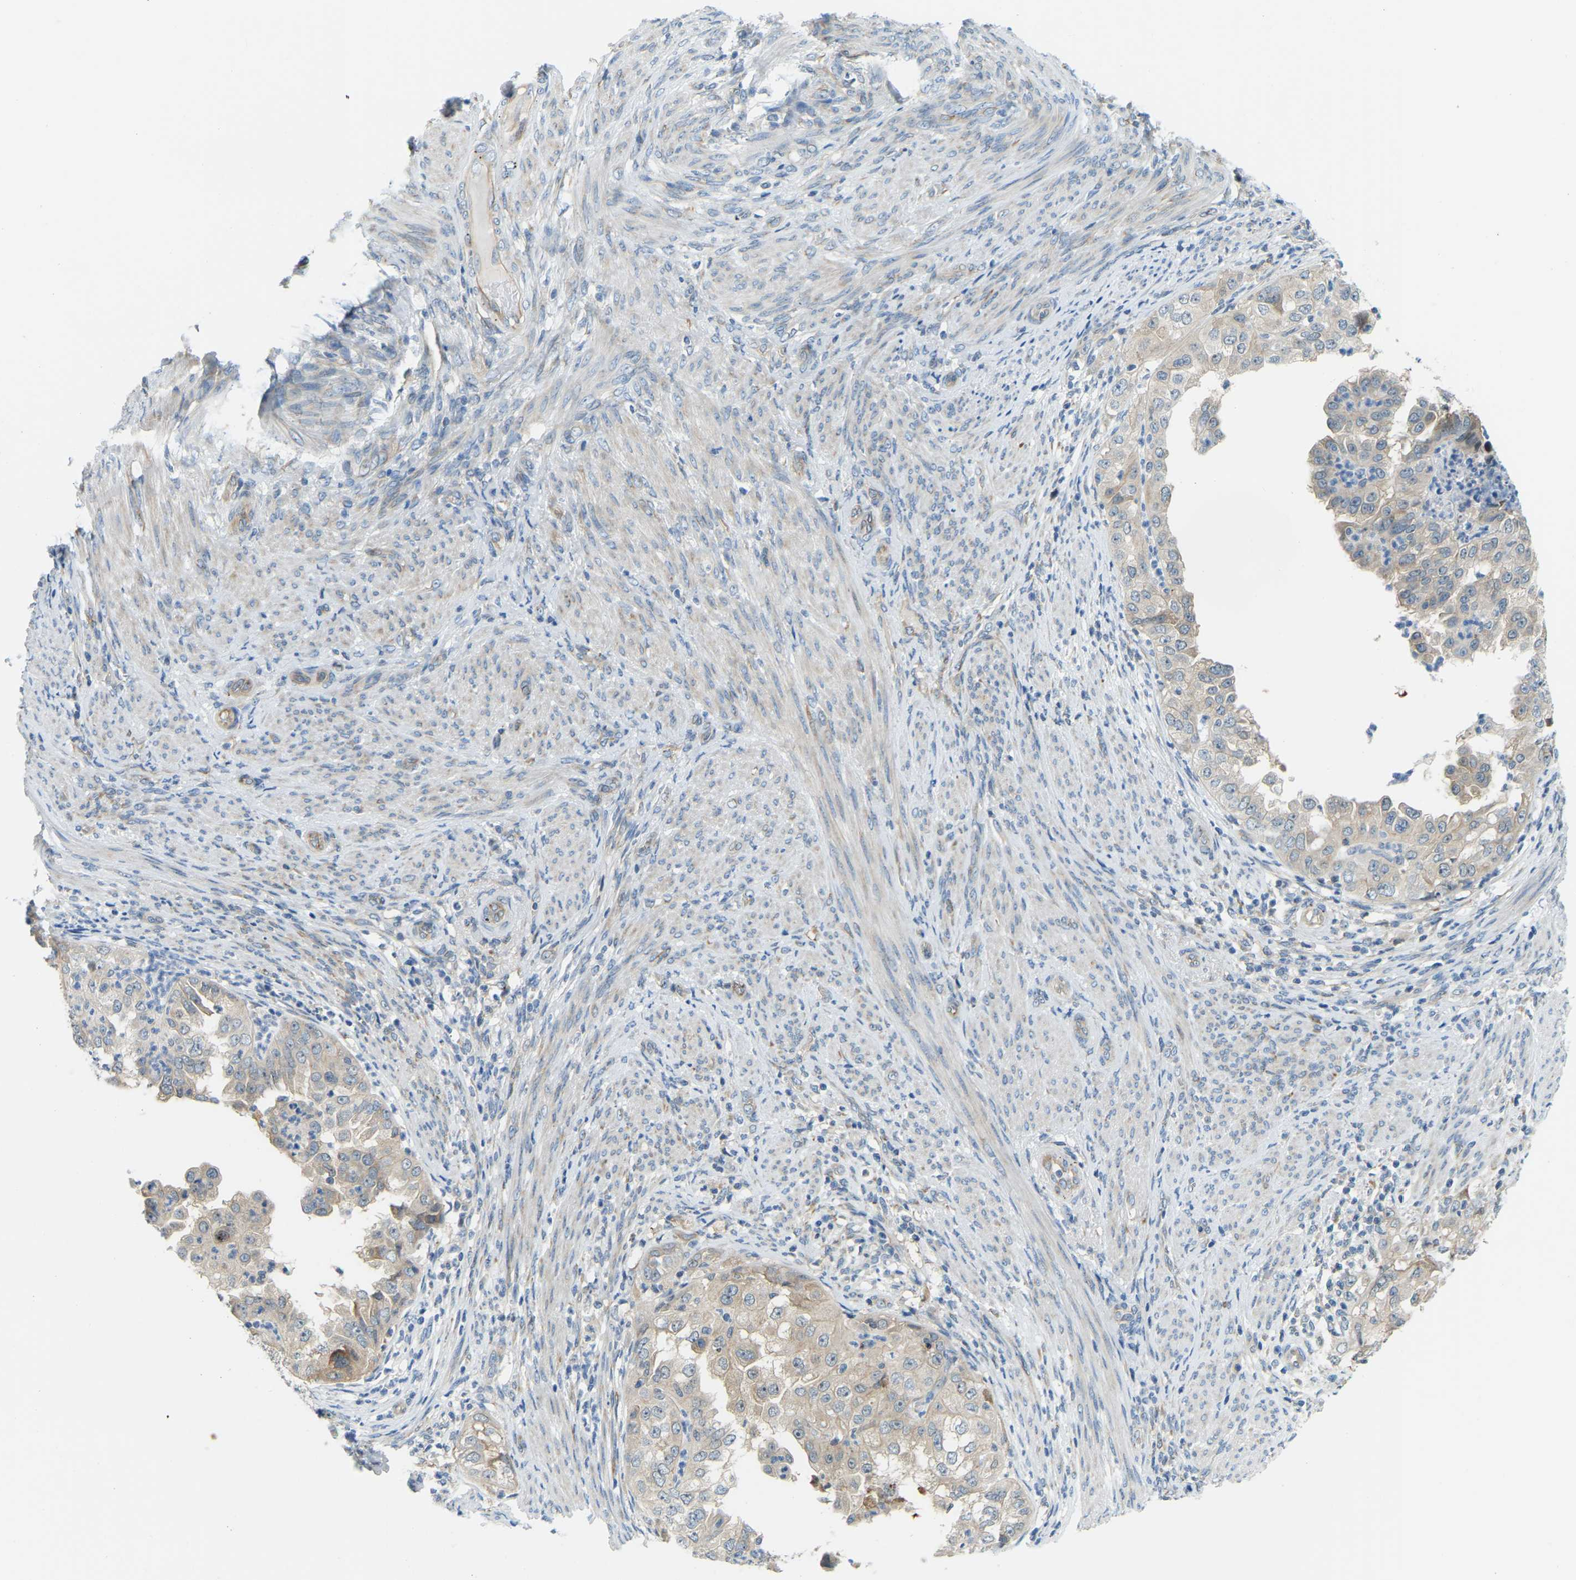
{"staining": {"intensity": "moderate", "quantity": "<25%", "location": "cytoplasmic/membranous"}, "tissue": "endometrial cancer", "cell_type": "Tumor cells", "image_type": "cancer", "snomed": [{"axis": "morphology", "description": "Adenocarcinoma, NOS"}, {"axis": "topography", "description": "Endometrium"}], "caption": "A high-resolution photomicrograph shows immunohistochemistry (IHC) staining of endometrial cancer, which exhibits moderate cytoplasmic/membranous staining in approximately <25% of tumor cells. (Brightfield microscopy of DAB IHC at high magnification).", "gene": "NME8", "patient": {"sex": "female", "age": 85}}